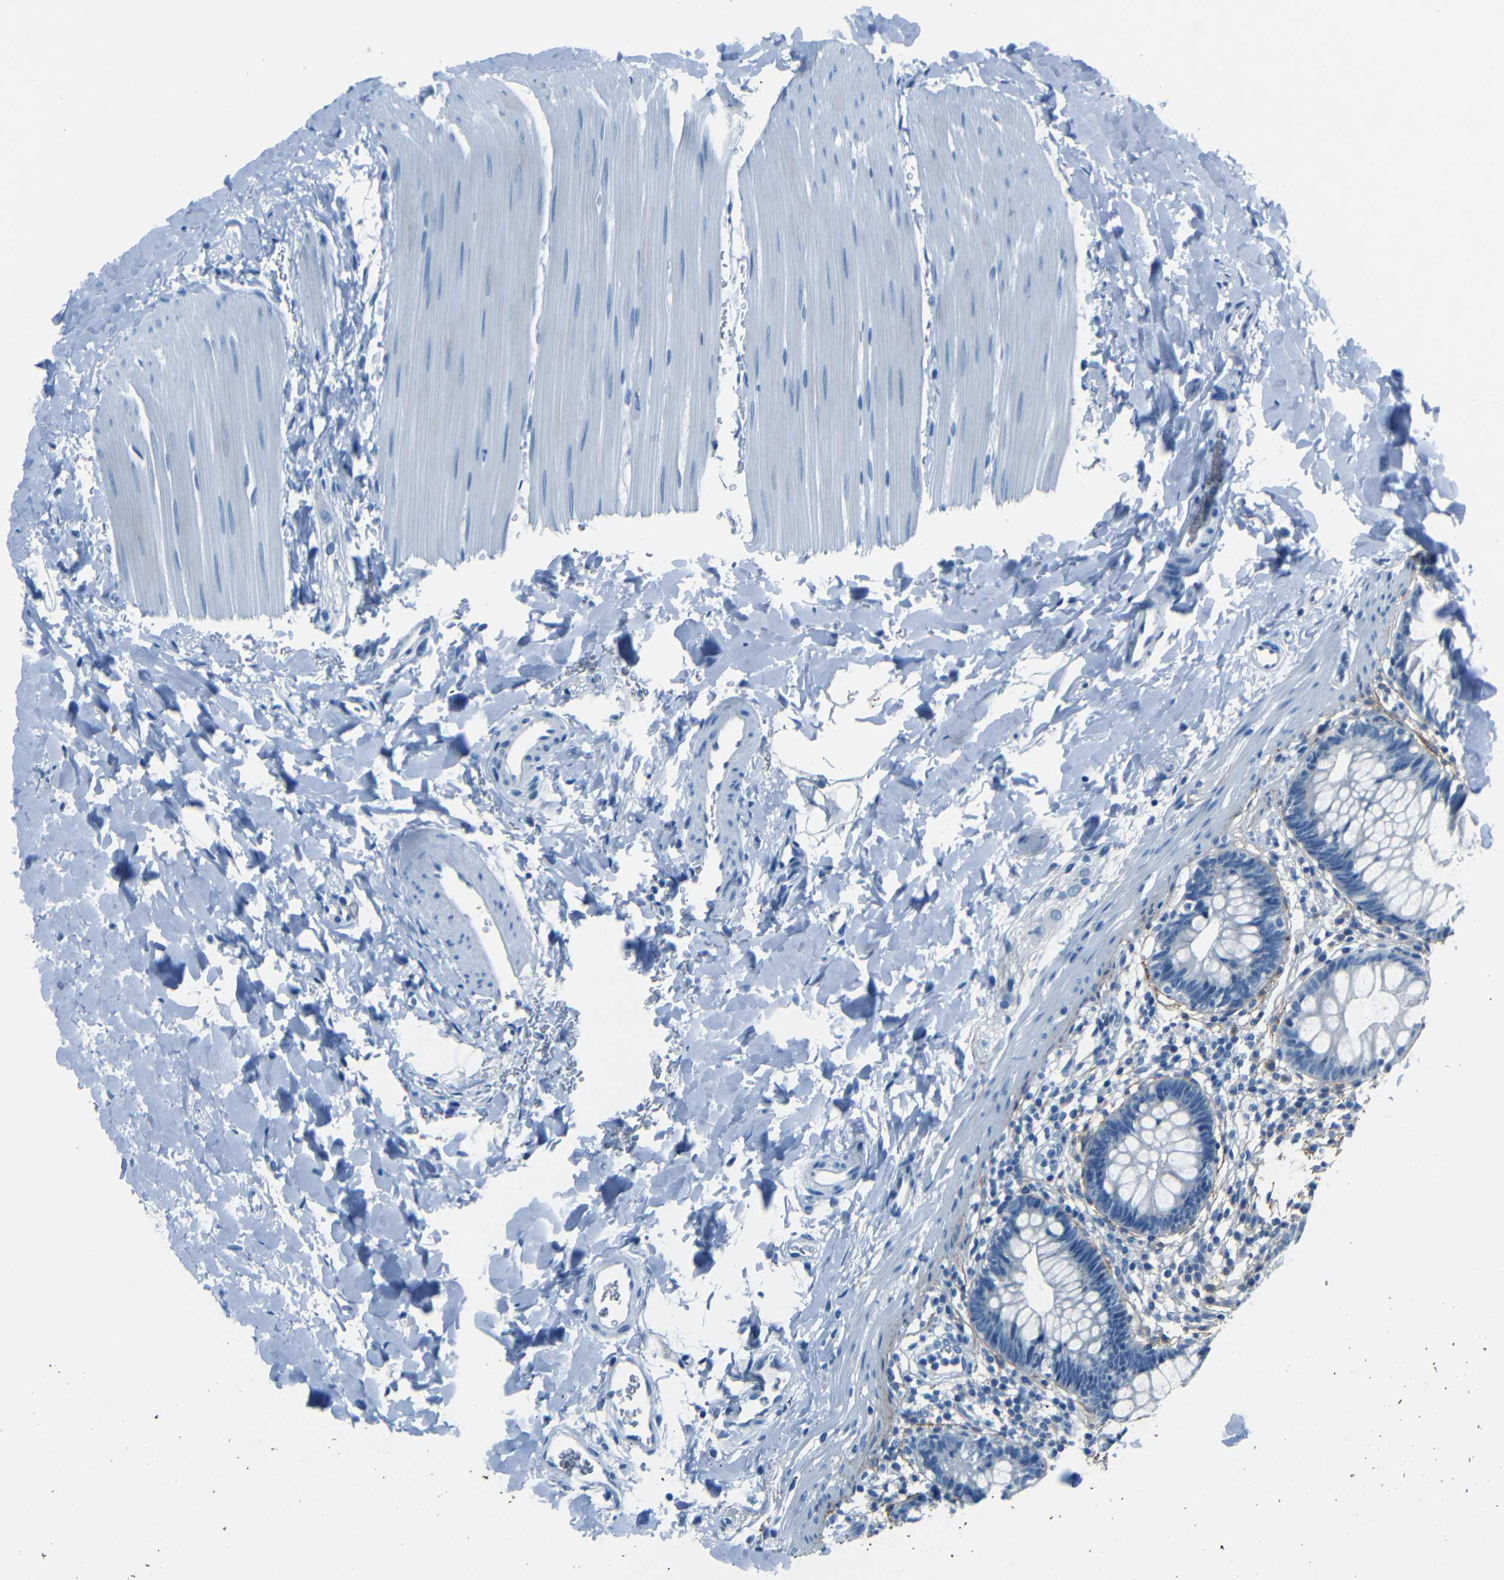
{"staining": {"intensity": "negative", "quantity": "none", "location": "none"}, "tissue": "rectum", "cell_type": "Glandular cells", "image_type": "normal", "snomed": [{"axis": "morphology", "description": "Normal tissue, NOS"}, {"axis": "topography", "description": "Rectum"}], "caption": "This is a photomicrograph of immunohistochemistry staining of benign rectum, which shows no staining in glandular cells. (IHC, brightfield microscopy, high magnification).", "gene": "FBN2", "patient": {"sex": "female", "age": 24}}